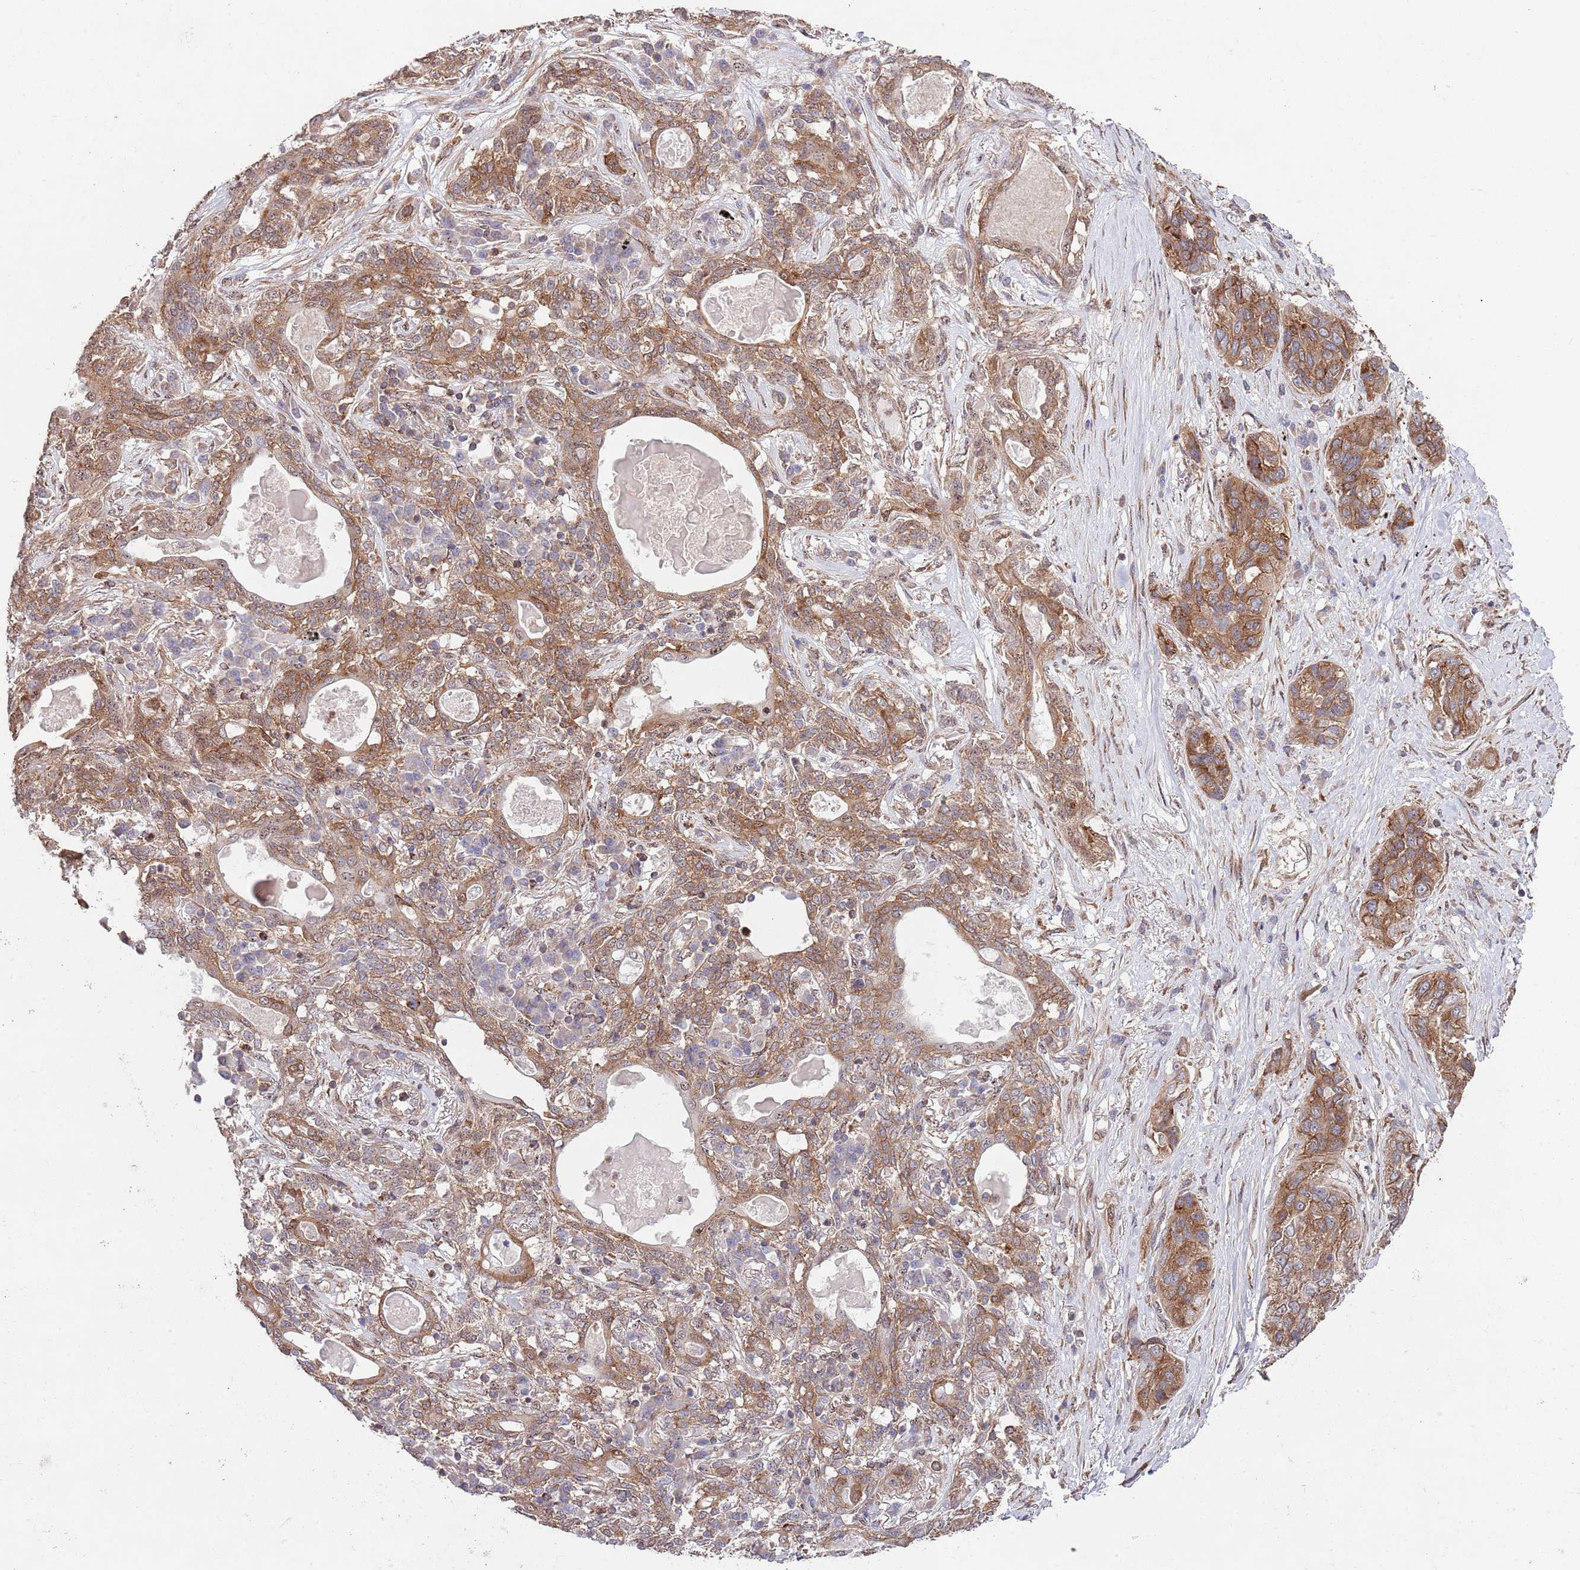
{"staining": {"intensity": "moderate", "quantity": ">75%", "location": "cytoplasmic/membranous"}, "tissue": "lung cancer", "cell_type": "Tumor cells", "image_type": "cancer", "snomed": [{"axis": "morphology", "description": "Squamous cell carcinoma, NOS"}, {"axis": "topography", "description": "Lung"}], "caption": "The image demonstrates staining of lung cancer, revealing moderate cytoplasmic/membranous protein positivity (brown color) within tumor cells.", "gene": "RNF19B", "patient": {"sex": "female", "age": 70}}